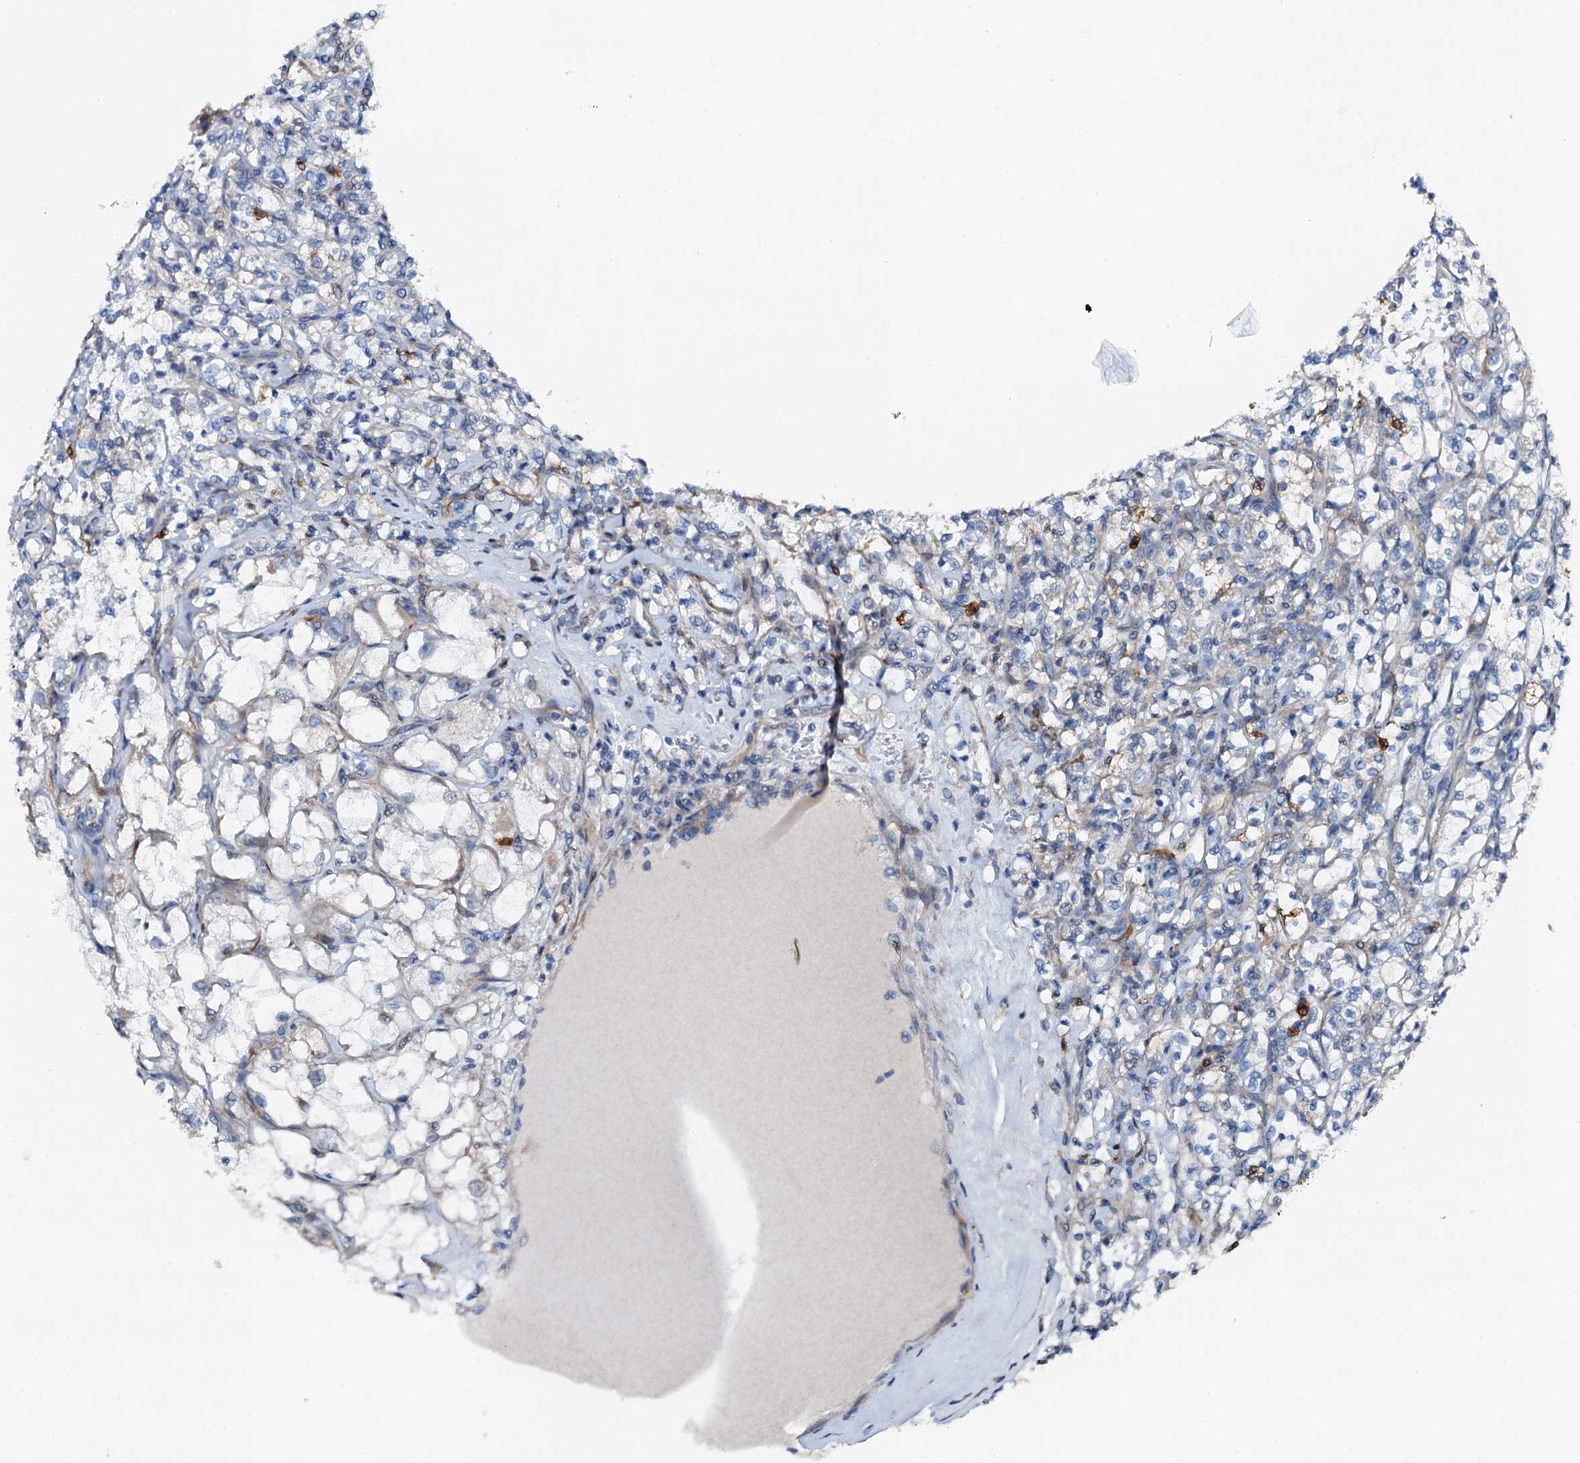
{"staining": {"intensity": "negative", "quantity": "none", "location": "none"}, "tissue": "renal cancer", "cell_type": "Tumor cells", "image_type": "cancer", "snomed": [{"axis": "morphology", "description": "Adenocarcinoma, NOS"}, {"axis": "topography", "description": "Kidney"}], "caption": "This is an immunohistochemistry histopathology image of human adenocarcinoma (renal). There is no expression in tumor cells.", "gene": "GFOD2", "patient": {"sex": "female", "age": 69}}